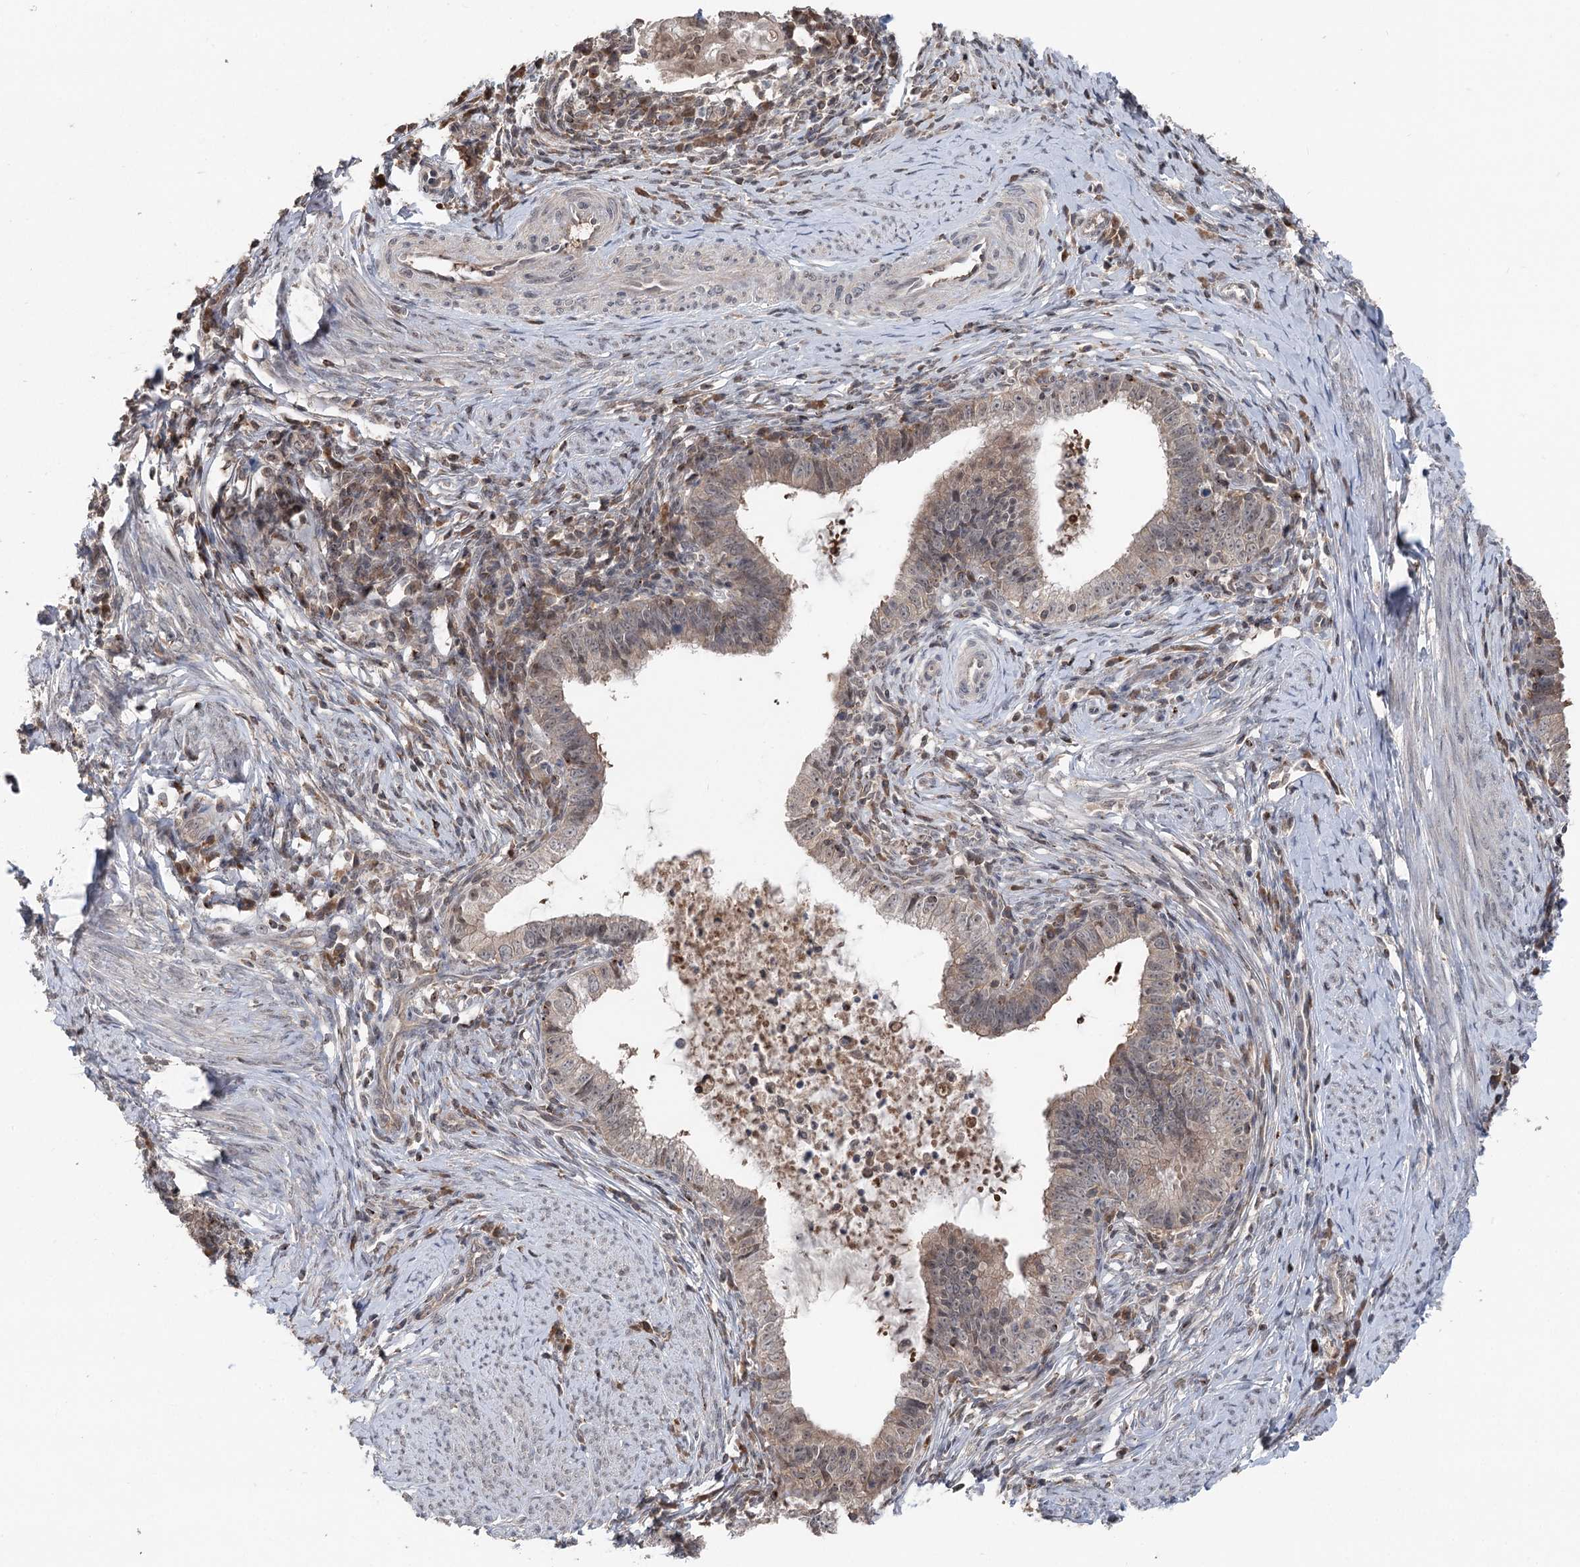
{"staining": {"intensity": "weak", "quantity": ">75%", "location": "cytoplasmic/membranous"}, "tissue": "cervical cancer", "cell_type": "Tumor cells", "image_type": "cancer", "snomed": [{"axis": "morphology", "description": "Adenocarcinoma, NOS"}, {"axis": "topography", "description": "Cervix"}], "caption": "Weak cytoplasmic/membranous protein expression is identified in approximately >75% of tumor cells in cervical cancer. The staining is performed using DAB (3,3'-diaminobenzidine) brown chromogen to label protein expression. The nuclei are counter-stained blue using hematoxylin.", "gene": "CCSER2", "patient": {"sex": "female", "age": 36}}